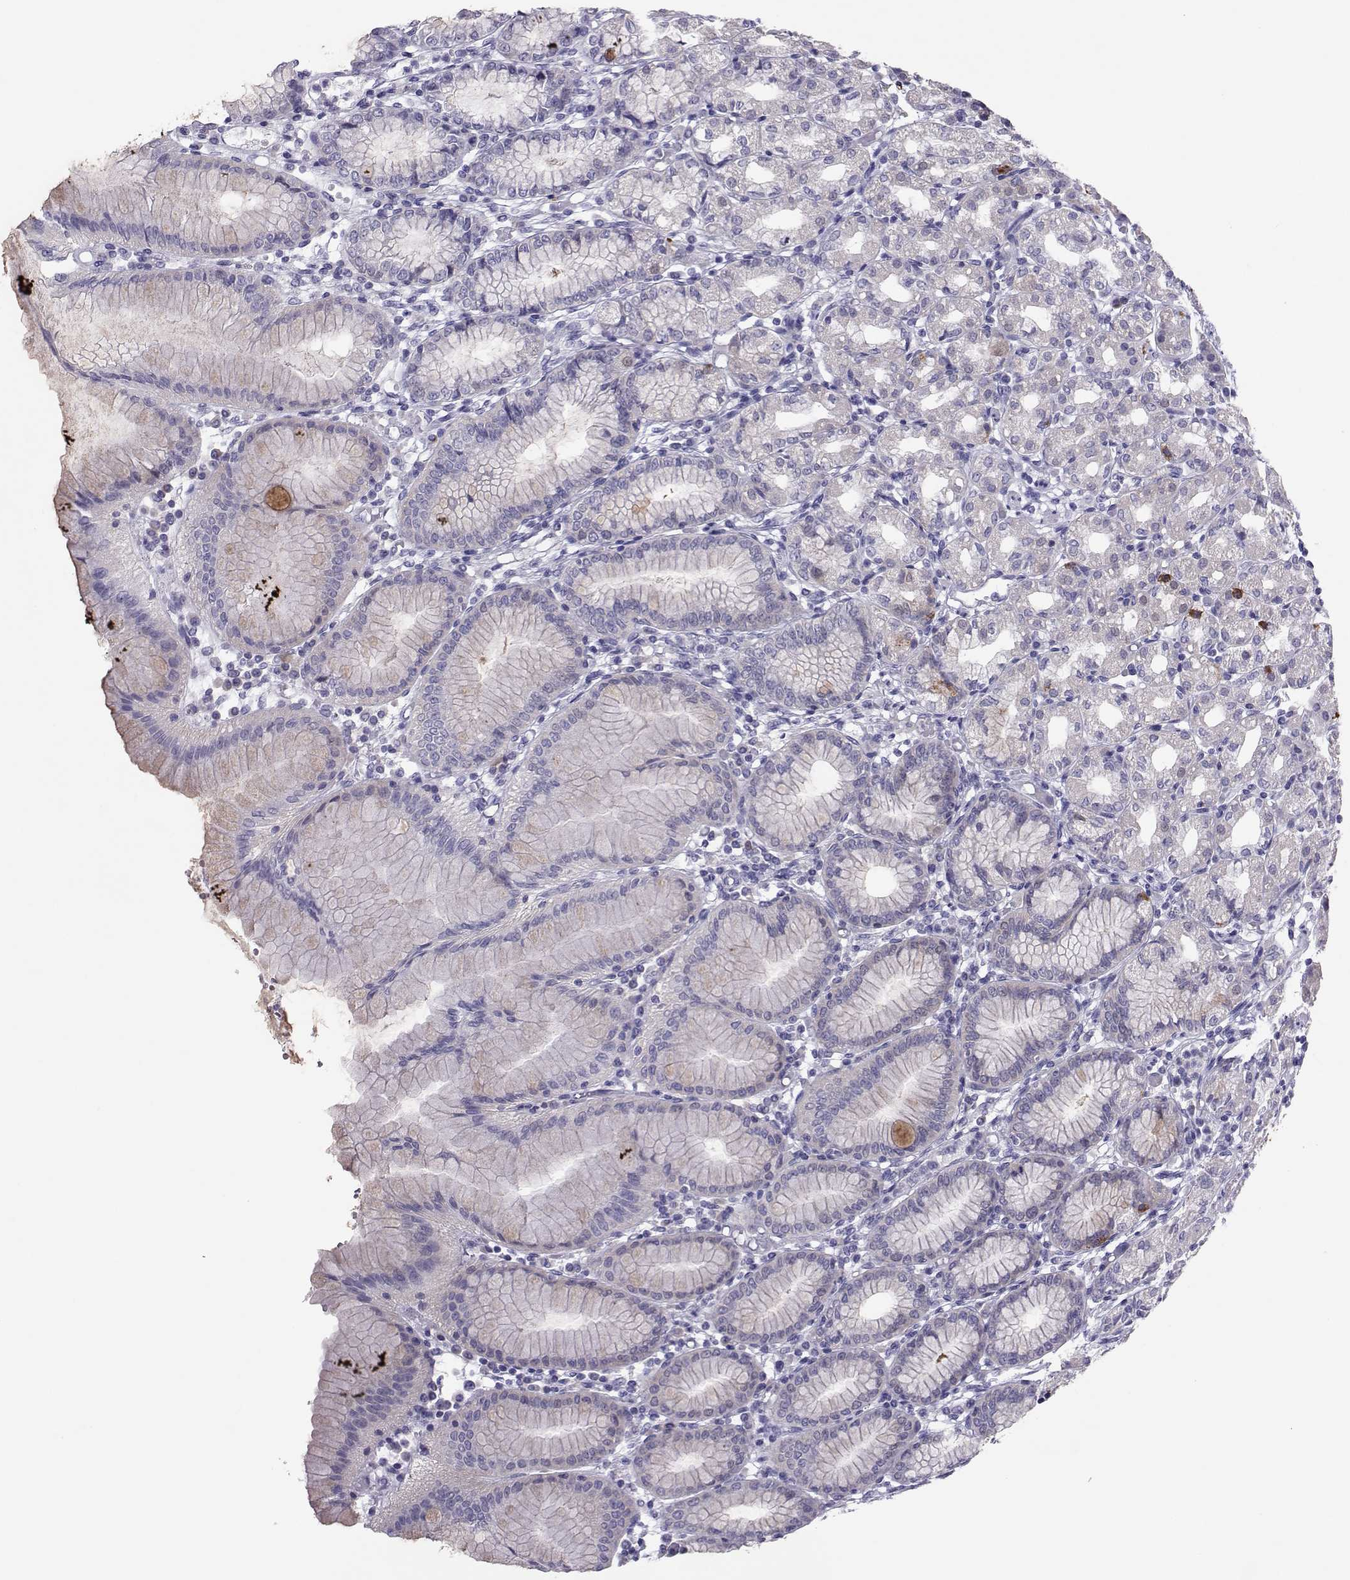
{"staining": {"intensity": "strong", "quantity": "<25%", "location": "cytoplasmic/membranous"}, "tissue": "stomach", "cell_type": "Glandular cells", "image_type": "normal", "snomed": [{"axis": "morphology", "description": "Normal tissue, NOS"}, {"axis": "topography", "description": "Skeletal muscle"}, {"axis": "topography", "description": "Stomach"}], "caption": "Protein staining of unremarkable stomach shows strong cytoplasmic/membranous positivity in approximately <25% of glandular cells.", "gene": "TRPM7", "patient": {"sex": "female", "age": 57}}